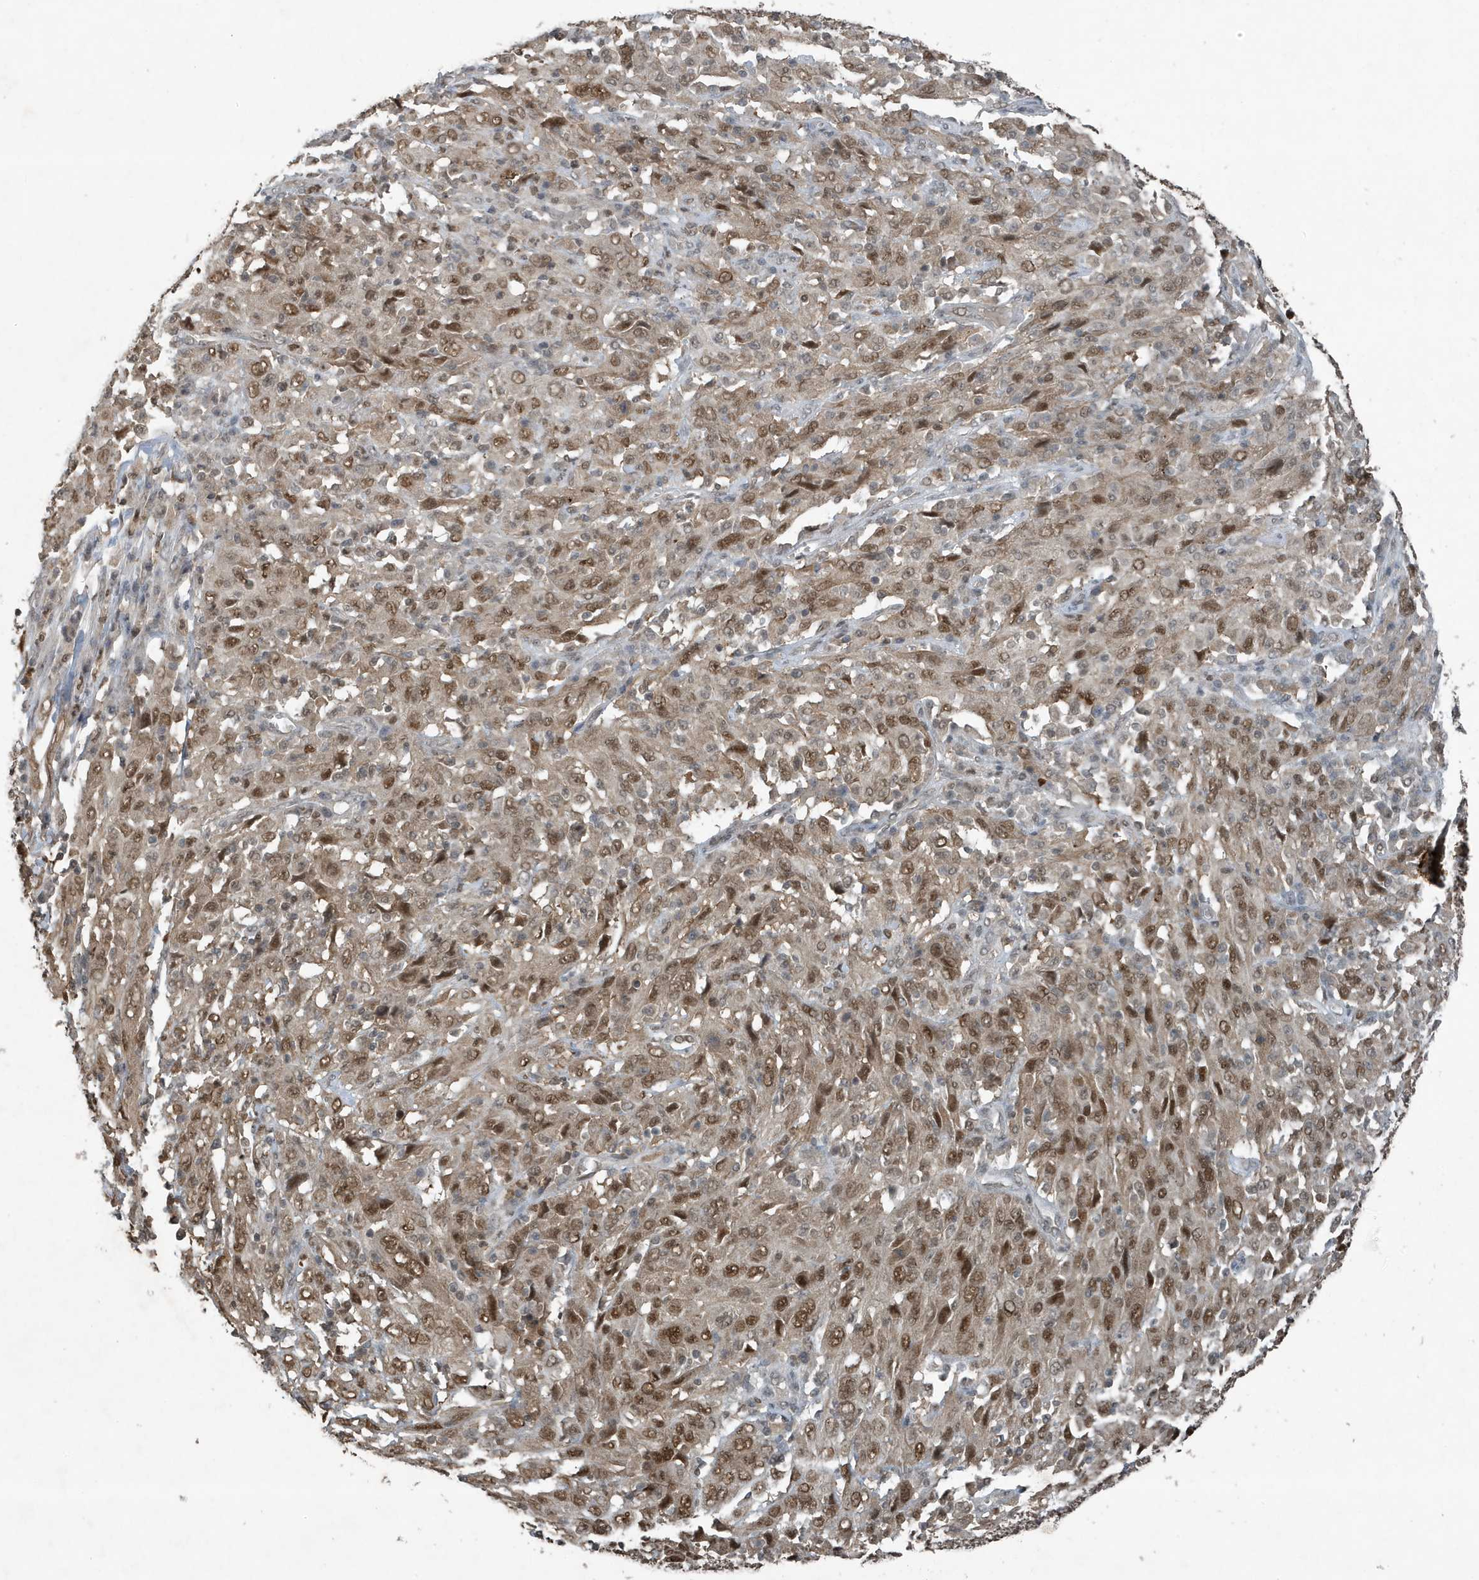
{"staining": {"intensity": "moderate", "quantity": ">75%", "location": "nuclear"}, "tissue": "cervical cancer", "cell_type": "Tumor cells", "image_type": "cancer", "snomed": [{"axis": "morphology", "description": "Squamous cell carcinoma, NOS"}, {"axis": "topography", "description": "Cervix"}], "caption": "This is an image of immunohistochemistry (IHC) staining of squamous cell carcinoma (cervical), which shows moderate expression in the nuclear of tumor cells.", "gene": "HSPA1A", "patient": {"sex": "female", "age": 46}}